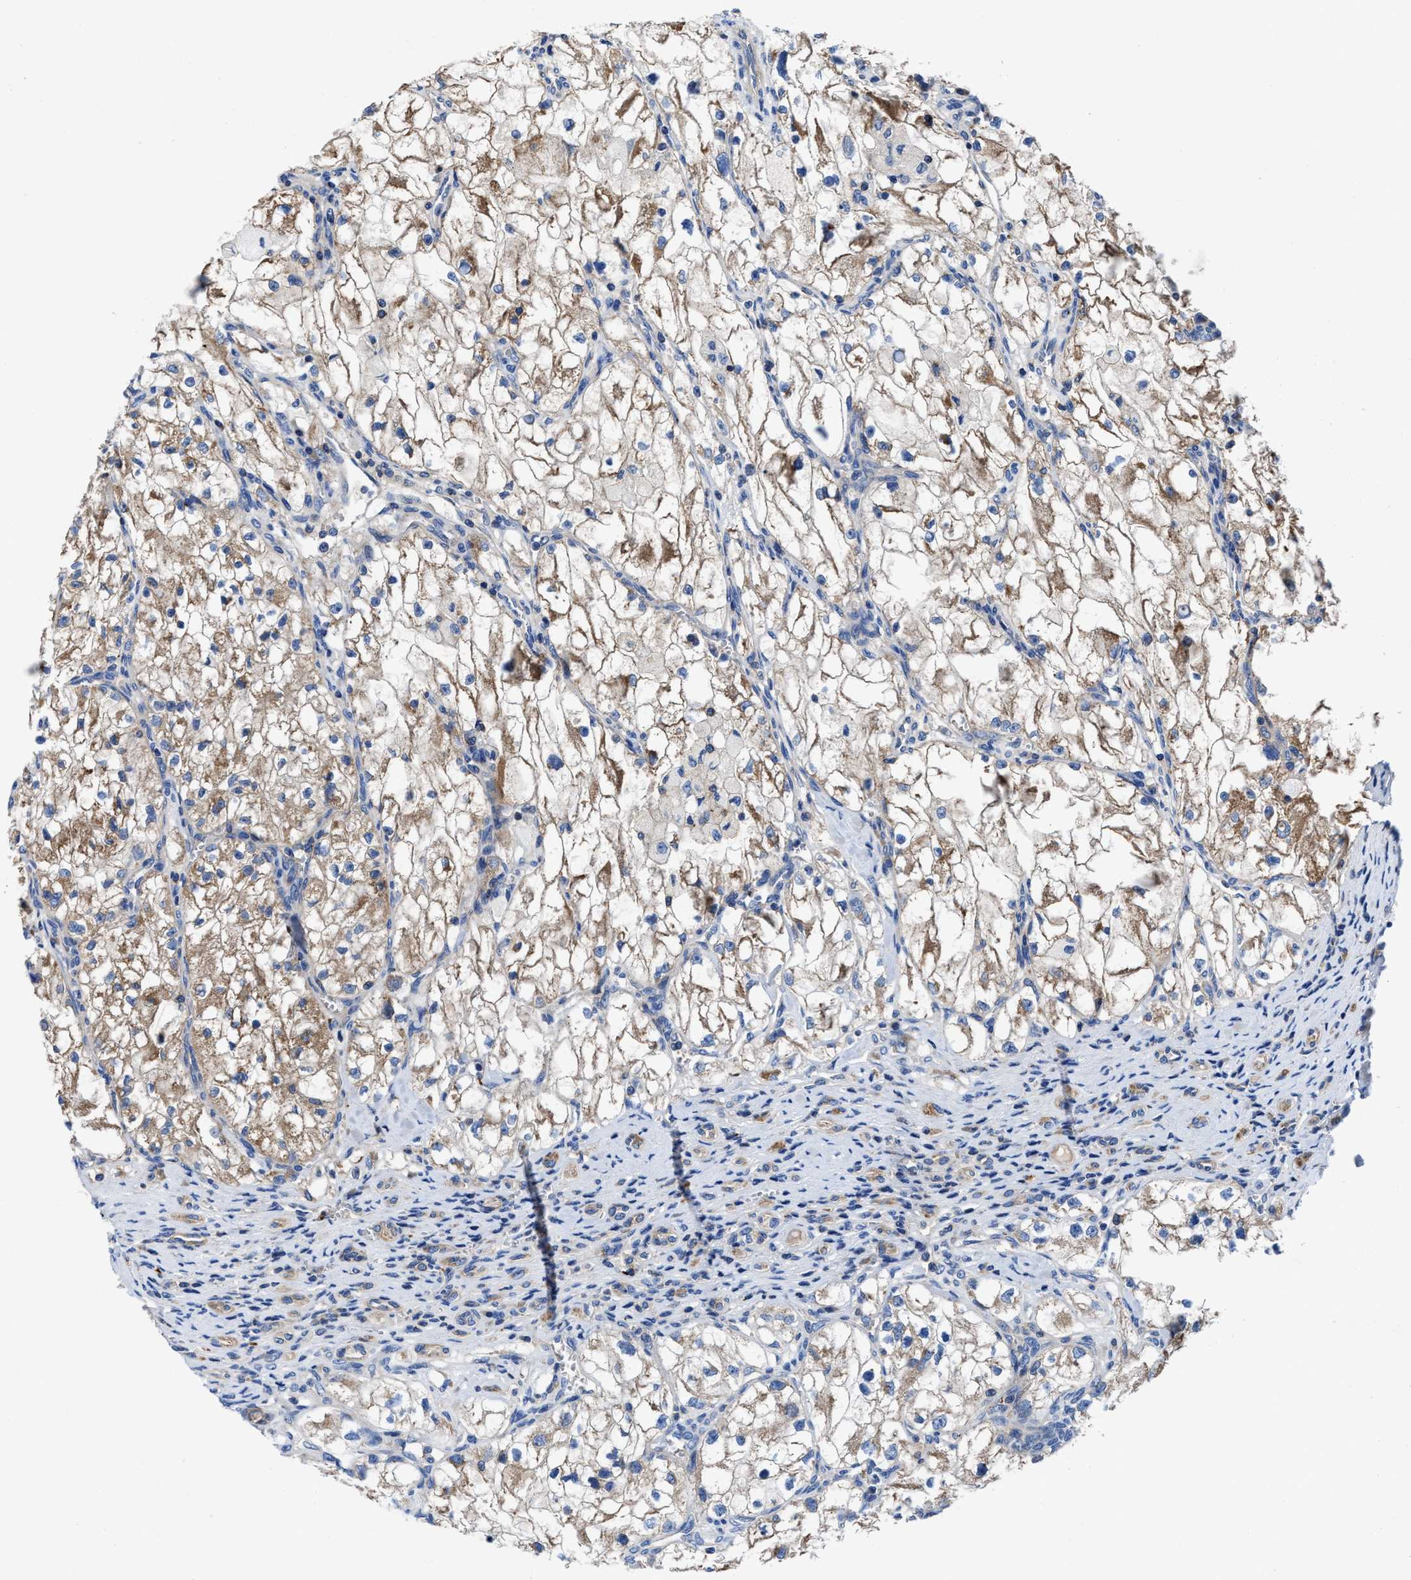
{"staining": {"intensity": "moderate", "quantity": ">75%", "location": "cytoplasmic/membranous"}, "tissue": "renal cancer", "cell_type": "Tumor cells", "image_type": "cancer", "snomed": [{"axis": "morphology", "description": "Adenocarcinoma, NOS"}, {"axis": "topography", "description": "Kidney"}], "caption": "This image displays immunohistochemistry (IHC) staining of renal adenocarcinoma, with medium moderate cytoplasmic/membranous expression in about >75% of tumor cells.", "gene": "PHLPP1", "patient": {"sex": "female", "age": 70}}